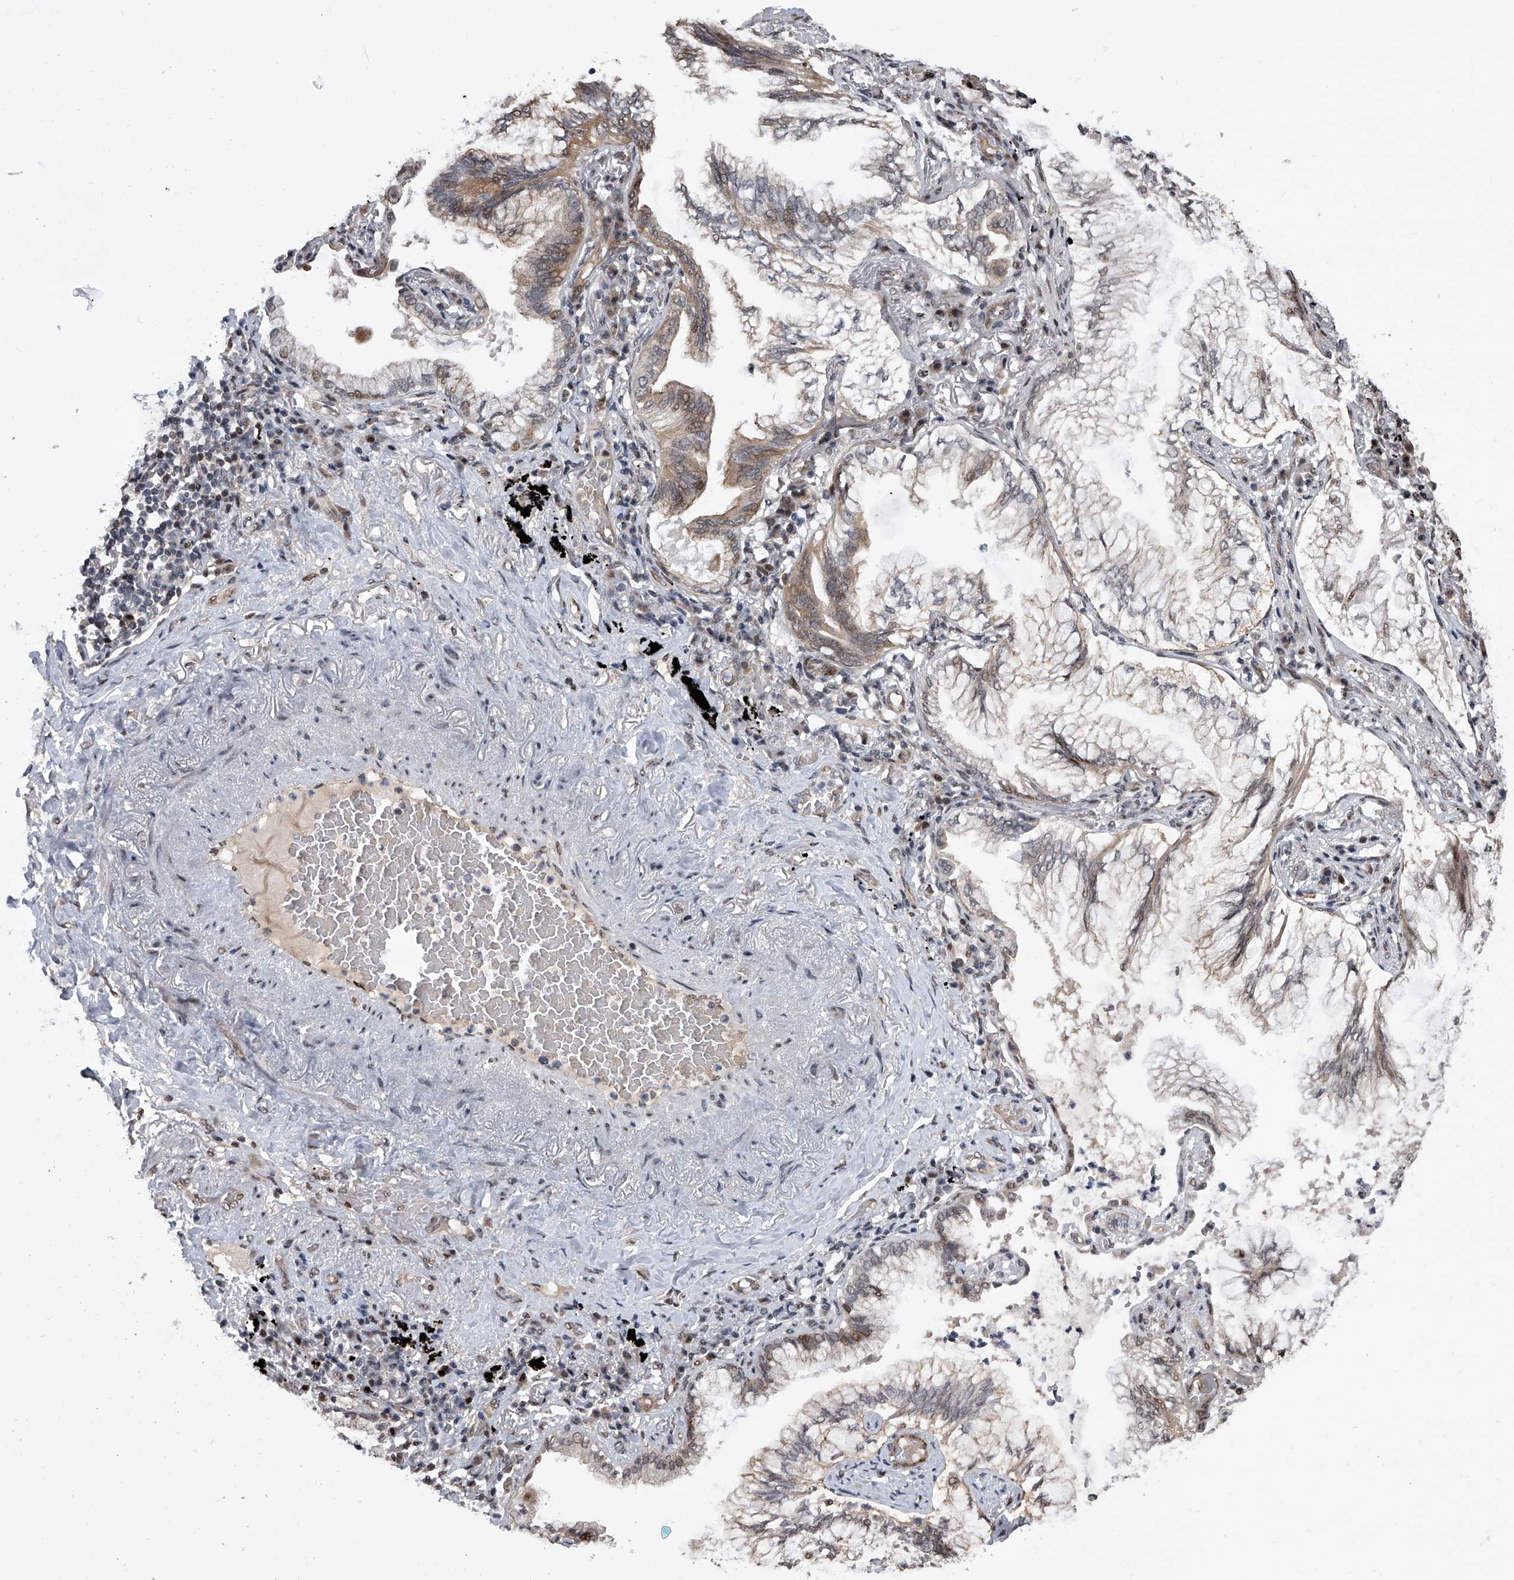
{"staining": {"intensity": "weak", "quantity": "<25%", "location": "nuclear"}, "tissue": "lung cancer", "cell_type": "Tumor cells", "image_type": "cancer", "snomed": [{"axis": "morphology", "description": "Adenocarcinoma, NOS"}, {"axis": "topography", "description": "Lung"}], "caption": "Lung cancer was stained to show a protein in brown. There is no significant positivity in tumor cells.", "gene": "ZNF426", "patient": {"sex": "female", "age": 70}}